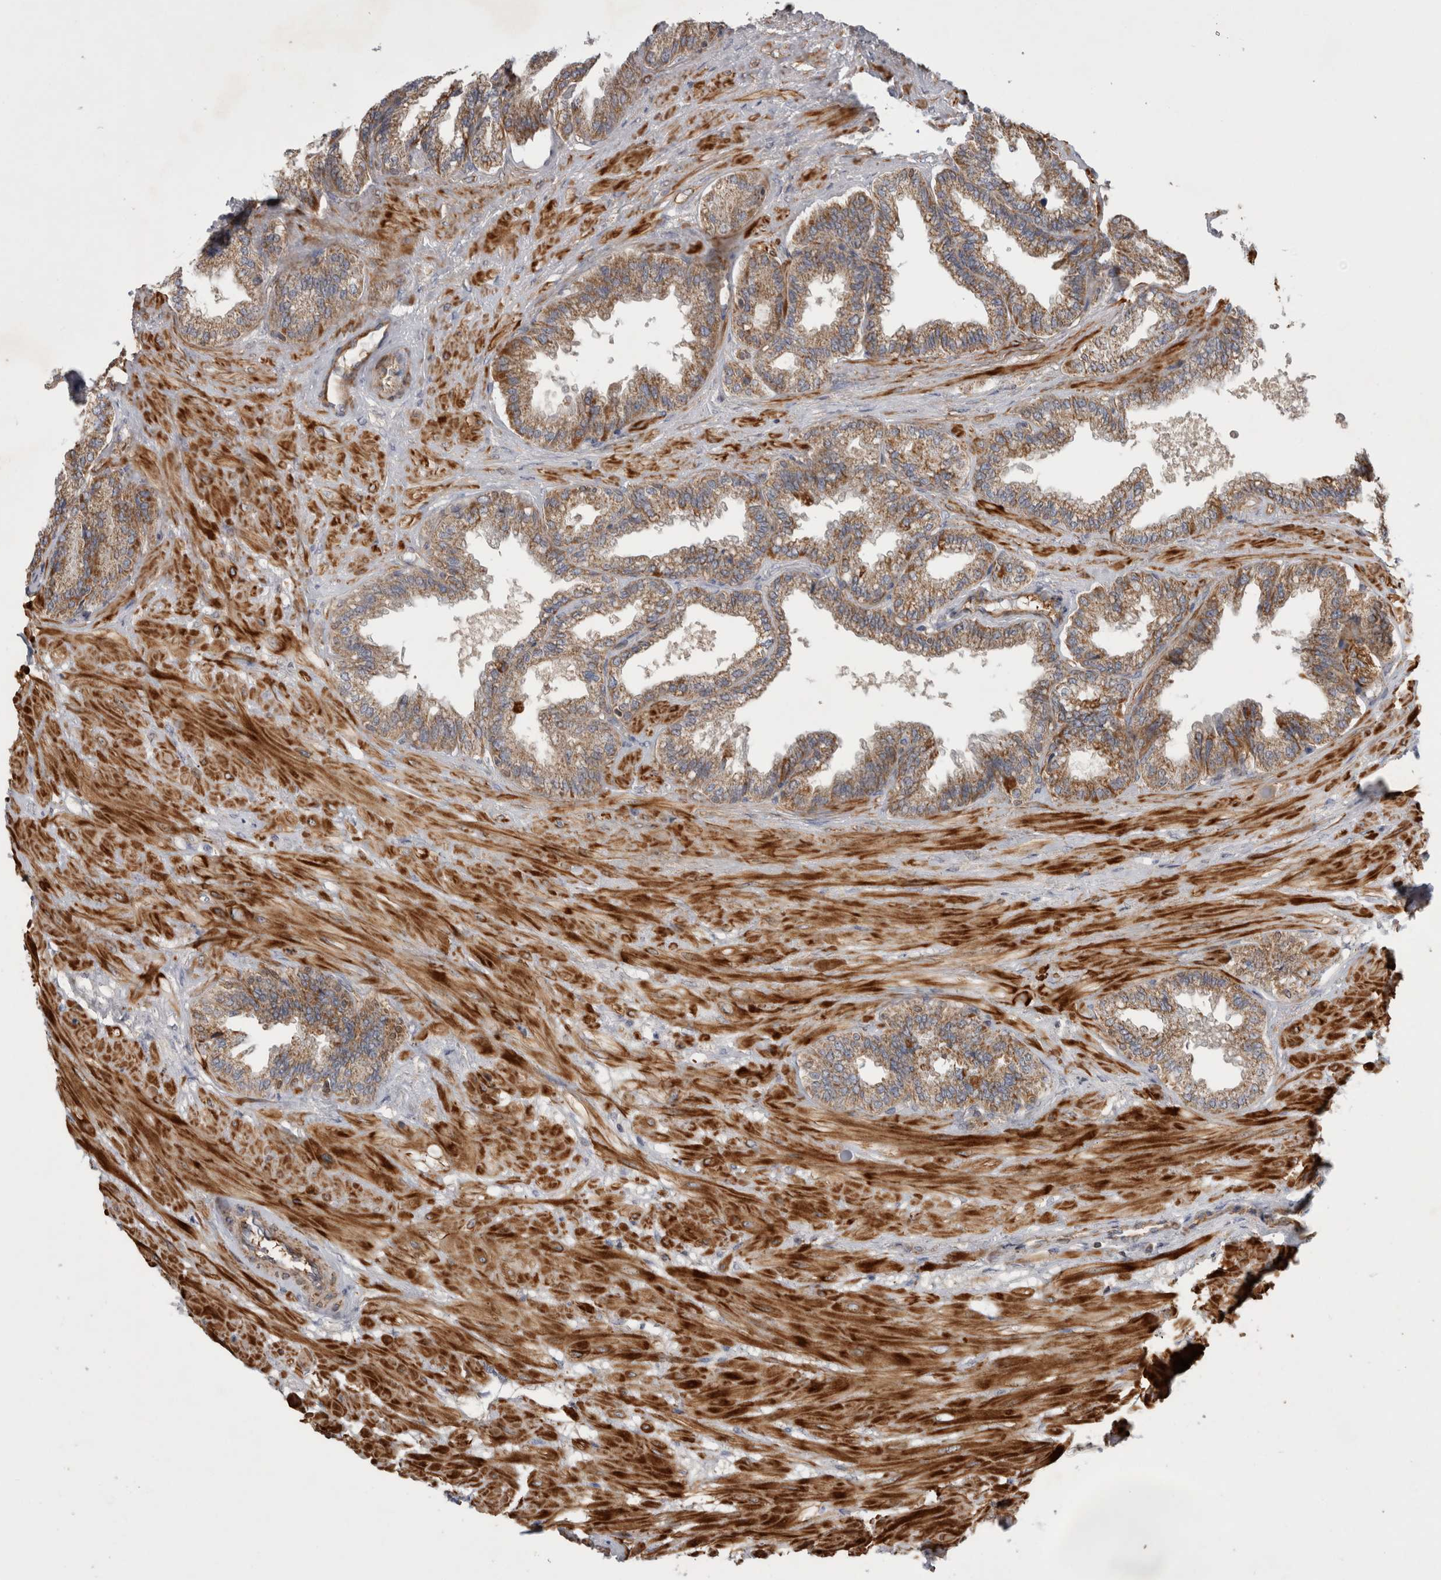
{"staining": {"intensity": "moderate", "quantity": ">75%", "location": "cytoplasmic/membranous"}, "tissue": "seminal vesicle", "cell_type": "Glandular cells", "image_type": "normal", "snomed": [{"axis": "morphology", "description": "Normal tissue, NOS"}, {"axis": "topography", "description": "Seminal veicle"}], "caption": "Immunohistochemistry (IHC) histopathology image of benign seminal vesicle stained for a protein (brown), which demonstrates medium levels of moderate cytoplasmic/membranous staining in about >75% of glandular cells.", "gene": "SFXN2", "patient": {"sex": "male", "age": 46}}